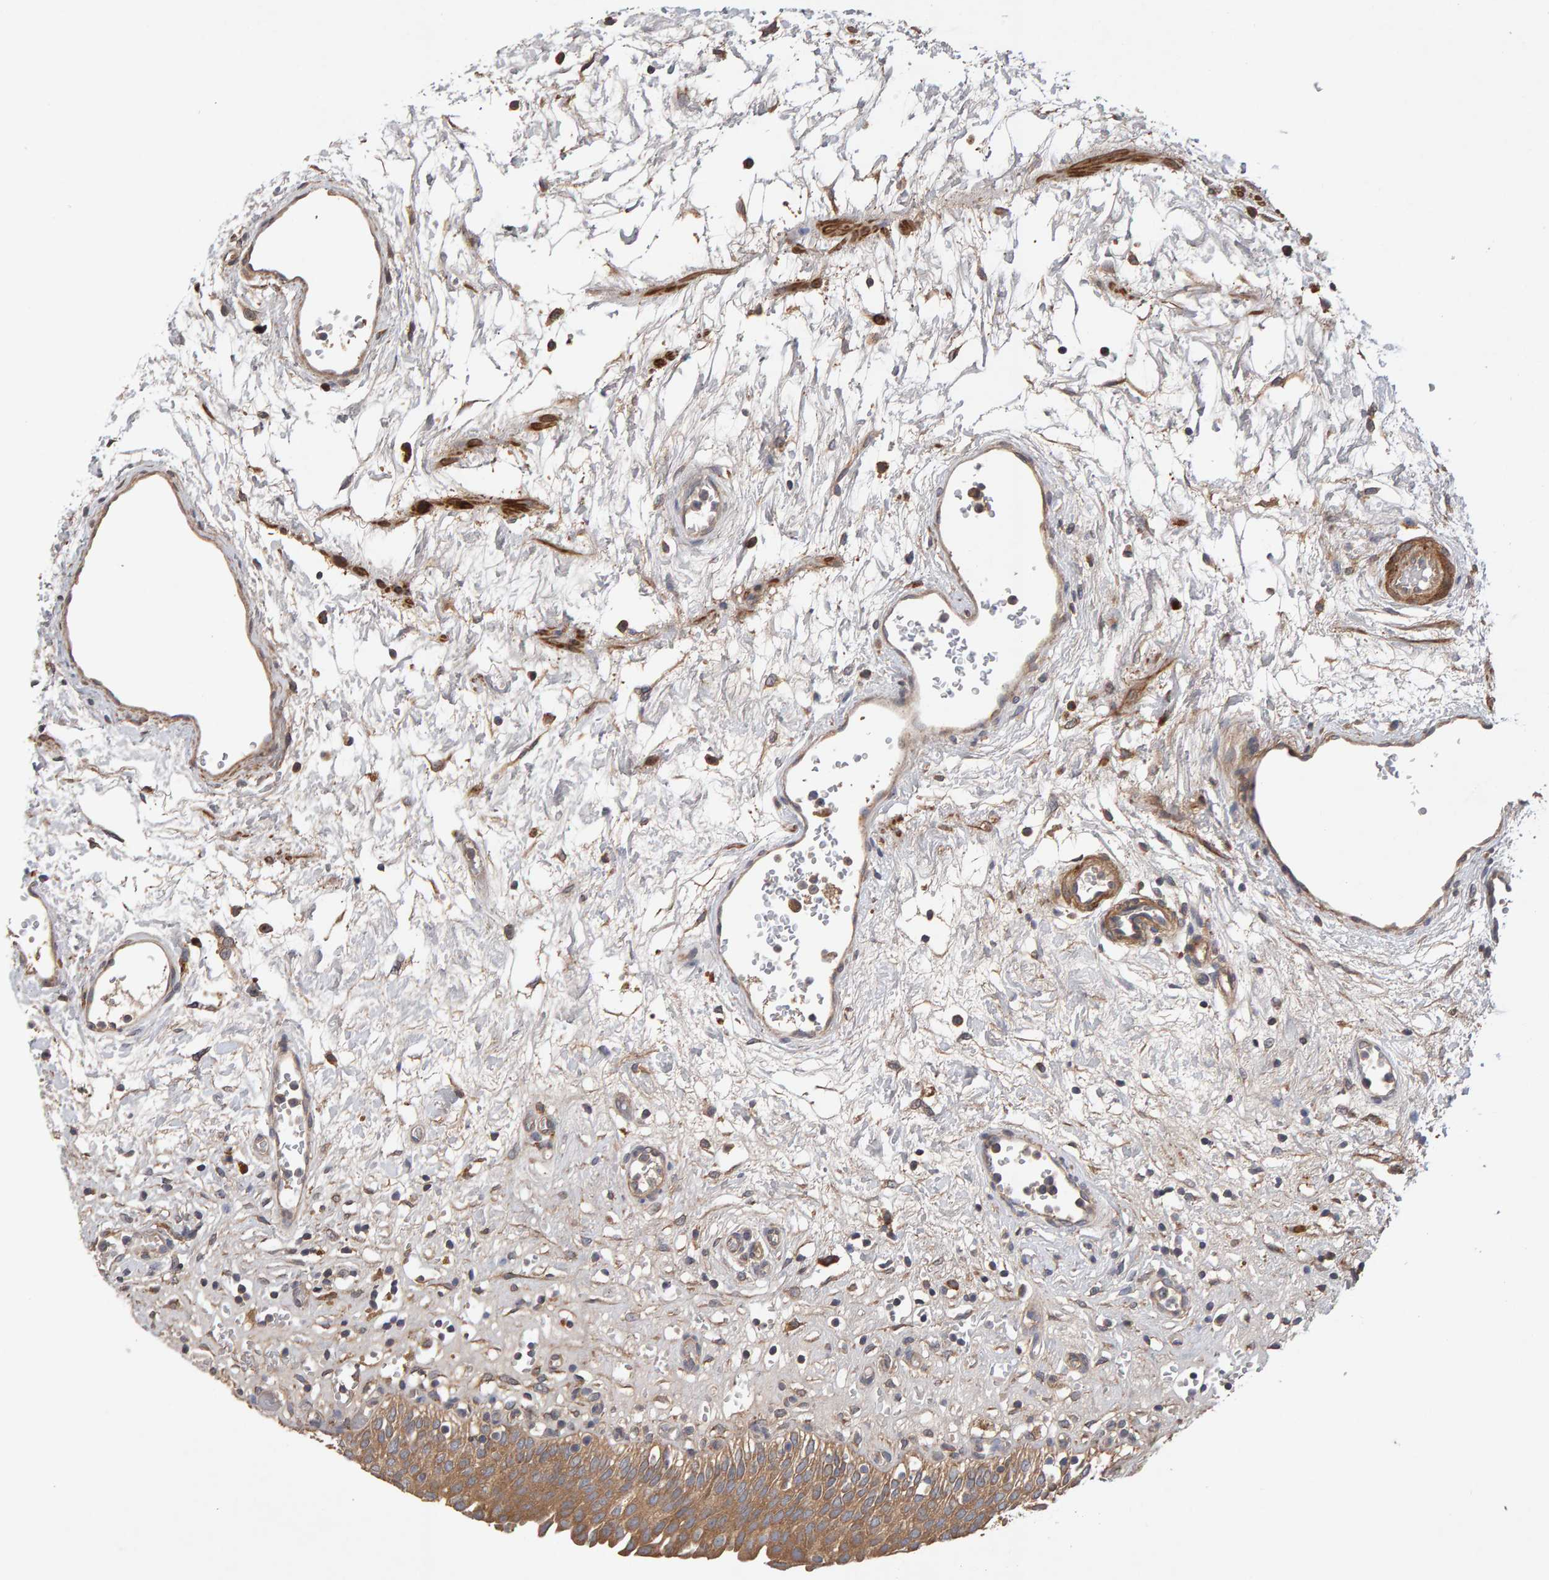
{"staining": {"intensity": "moderate", "quantity": ">75%", "location": "cytoplasmic/membranous"}, "tissue": "urinary bladder", "cell_type": "Urothelial cells", "image_type": "normal", "snomed": [{"axis": "morphology", "description": "Urothelial carcinoma, High grade"}, {"axis": "topography", "description": "Urinary bladder"}], "caption": "This is an image of immunohistochemistry (IHC) staining of normal urinary bladder, which shows moderate expression in the cytoplasmic/membranous of urothelial cells.", "gene": "RNF19A", "patient": {"sex": "male", "age": 46}}